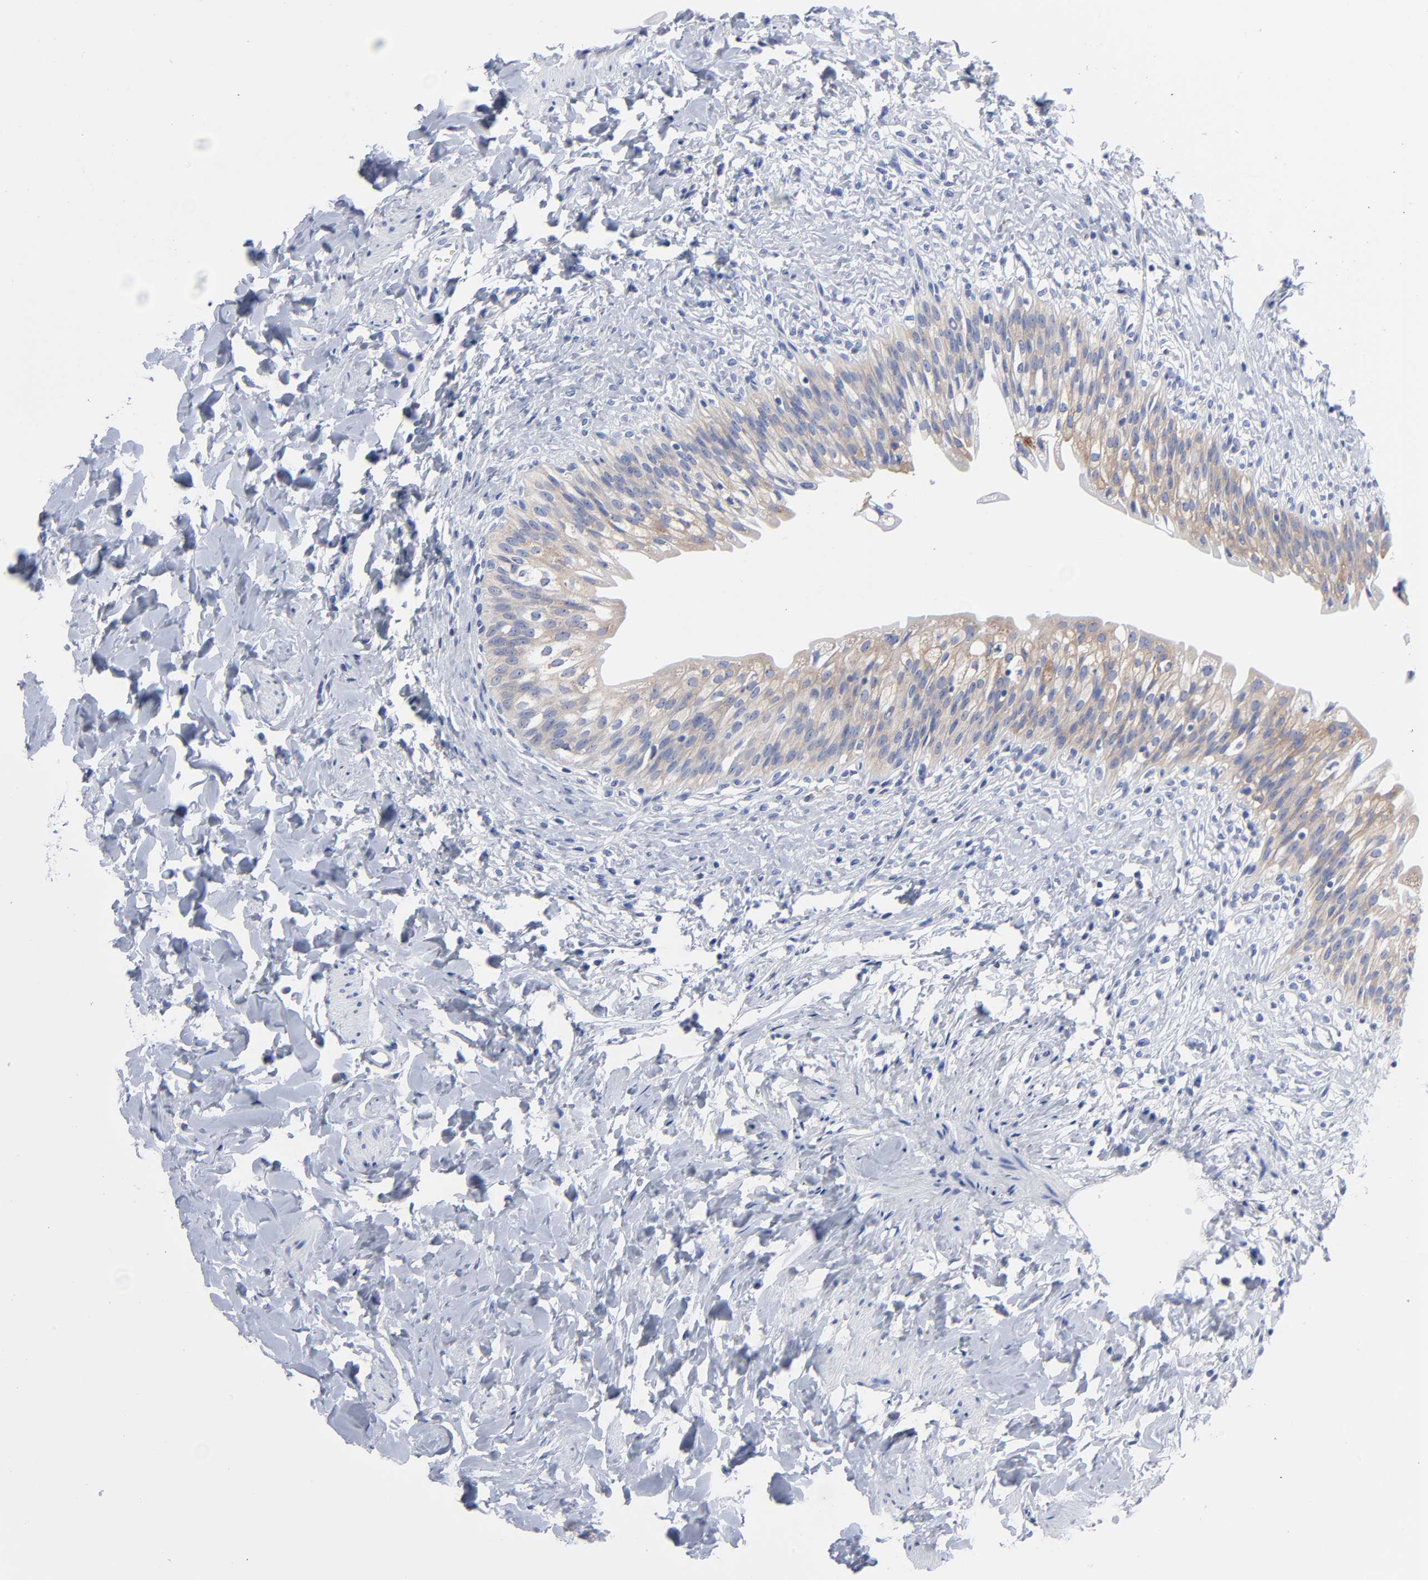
{"staining": {"intensity": "moderate", "quantity": "<25%", "location": "cytoplasmic/membranous"}, "tissue": "urinary bladder", "cell_type": "Urothelial cells", "image_type": "normal", "snomed": [{"axis": "morphology", "description": "Normal tissue, NOS"}, {"axis": "morphology", "description": "Inflammation, NOS"}, {"axis": "topography", "description": "Urinary bladder"}], "caption": "High-magnification brightfield microscopy of unremarkable urinary bladder stained with DAB (3,3'-diaminobenzidine) (brown) and counterstained with hematoxylin (blue). urothelial cells exhibit moderate cytoplasmic/membranous staining is identified in approximately<25% of cells. Immunohistochemistry (ihc) stains the protein in brown and the nuclei are stained blue.", "gene": "STAT2", "patient": {"sex": "female", "age": 80}}